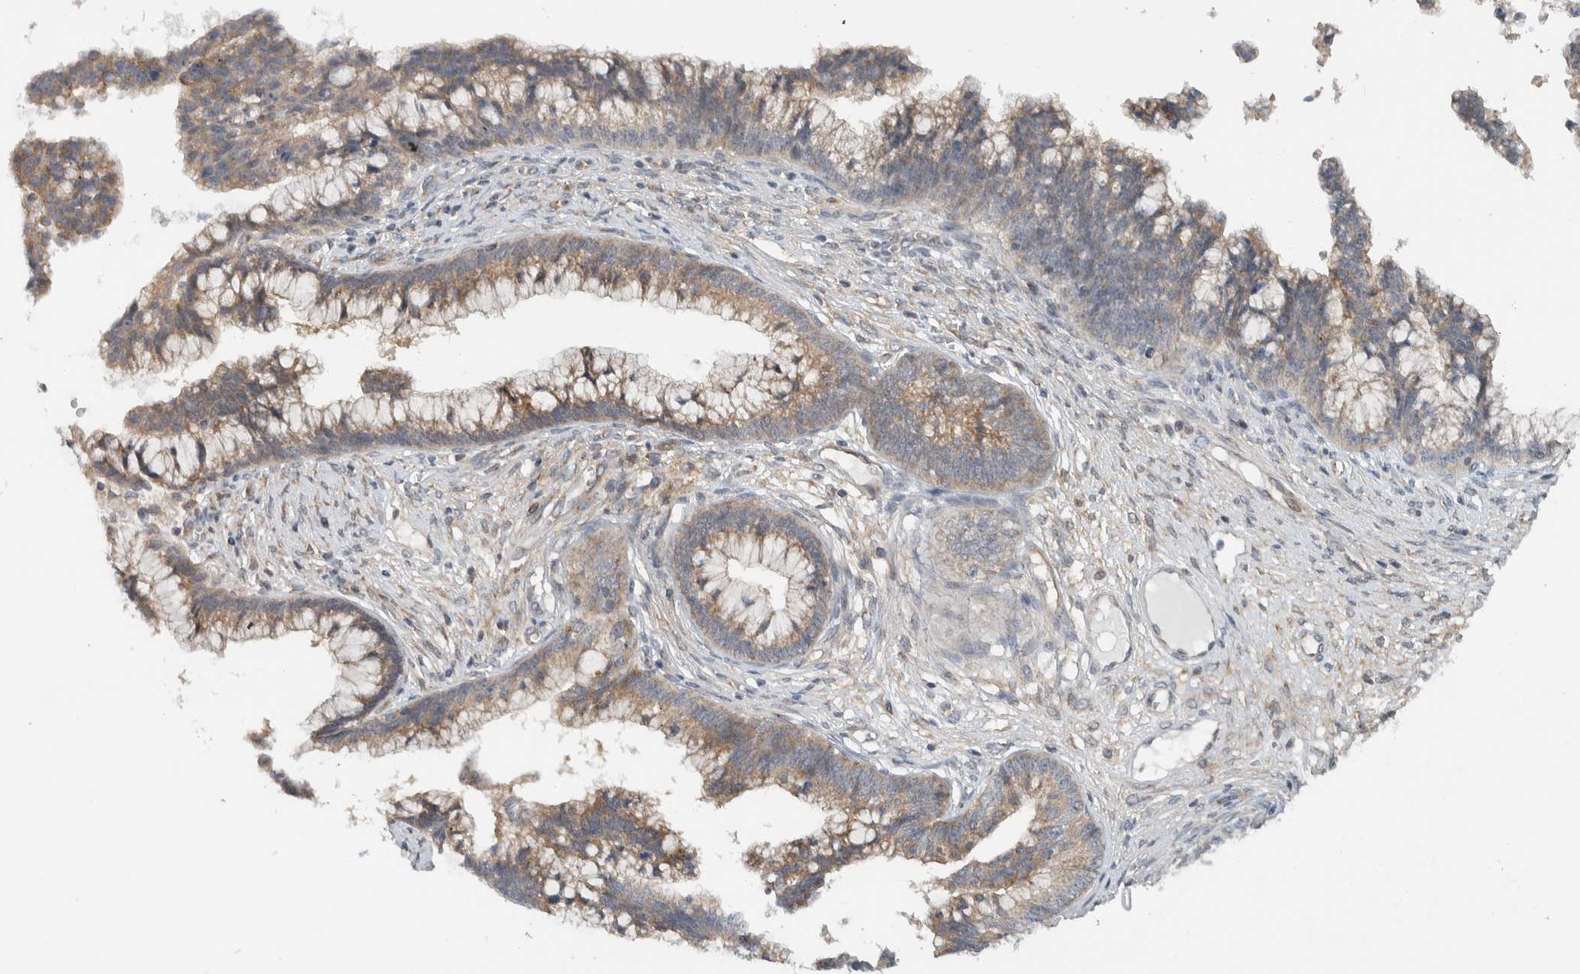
{"staining": {"intensity": "moderate", "quantity": ">75%", "location": "cytoplasmic/membranous"}, "tissue": "cervical cancer", "cell_type": "Tumor cells", "image_type": "cancer", "snomed": [{"axis": "morphology", "description": "Adenocarcinoma, NOS"}, {"axis": "topography", "description": "Cervix"}], "caption": "The photomicrograph reveals a brown stain indicating the presence of a protein in the cytoplasmic/membranous of tumor cells in cervical cancer (adenocarcinoma).", "gene": "RERE", "patient": {"sex": "female", "age": 44}}